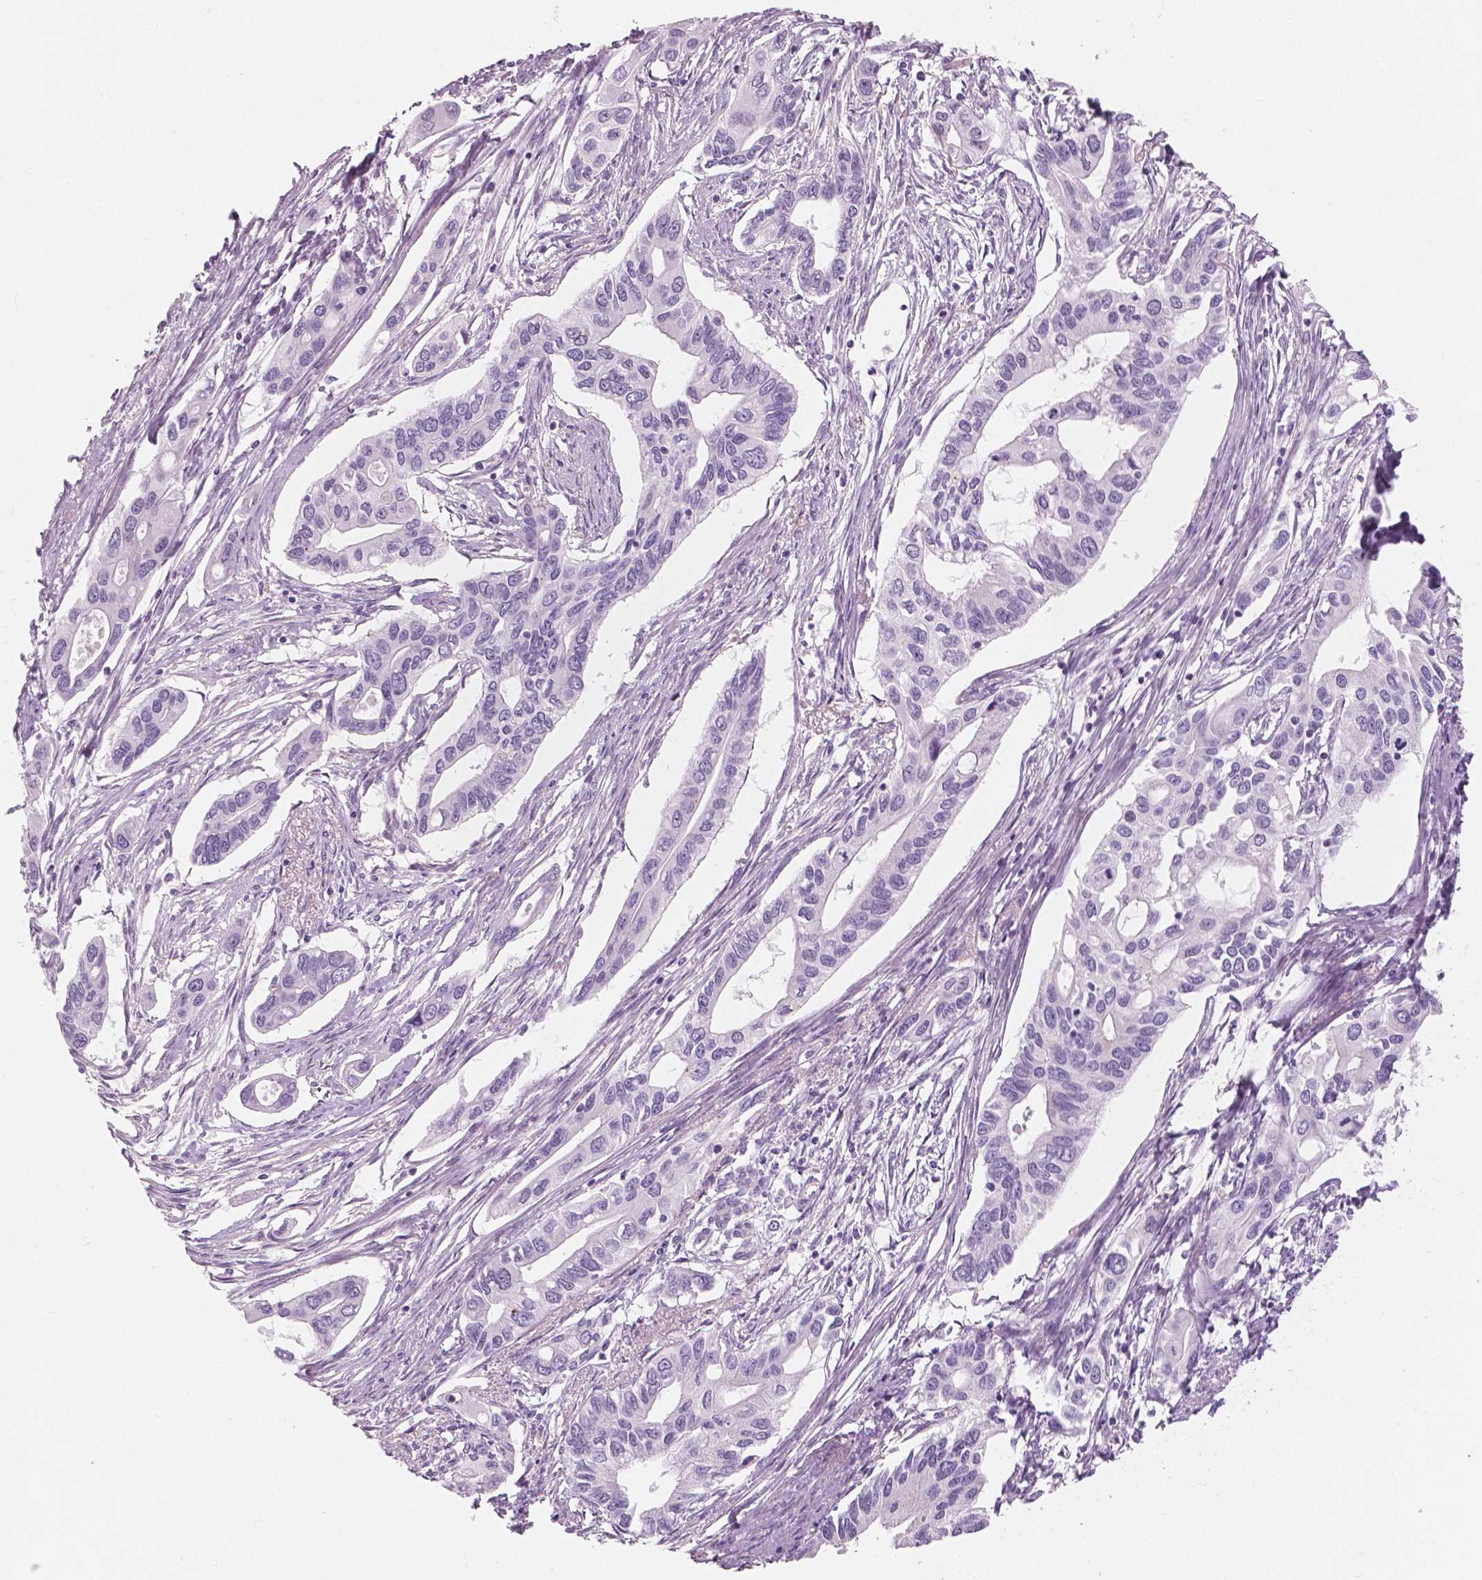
{"staining": {"intensity": "negative", "quantity": "none", "location": "none"}, "tissue": "pancreatic cancer", "cell_type": "Tumor cells", "image_type": "cancer", "snomed": [{"axis": "morphology", "description": "Adenocarcinoma, NOS"}, {"axis": "topography", "description": "Pancreas"}], "caption": "IHC of human pancreatic cancer (adenocarcinoma) displays no expression in tumor cells.", "gene": "A4GNT", "patient": {"sex": "male", "age": 60}}